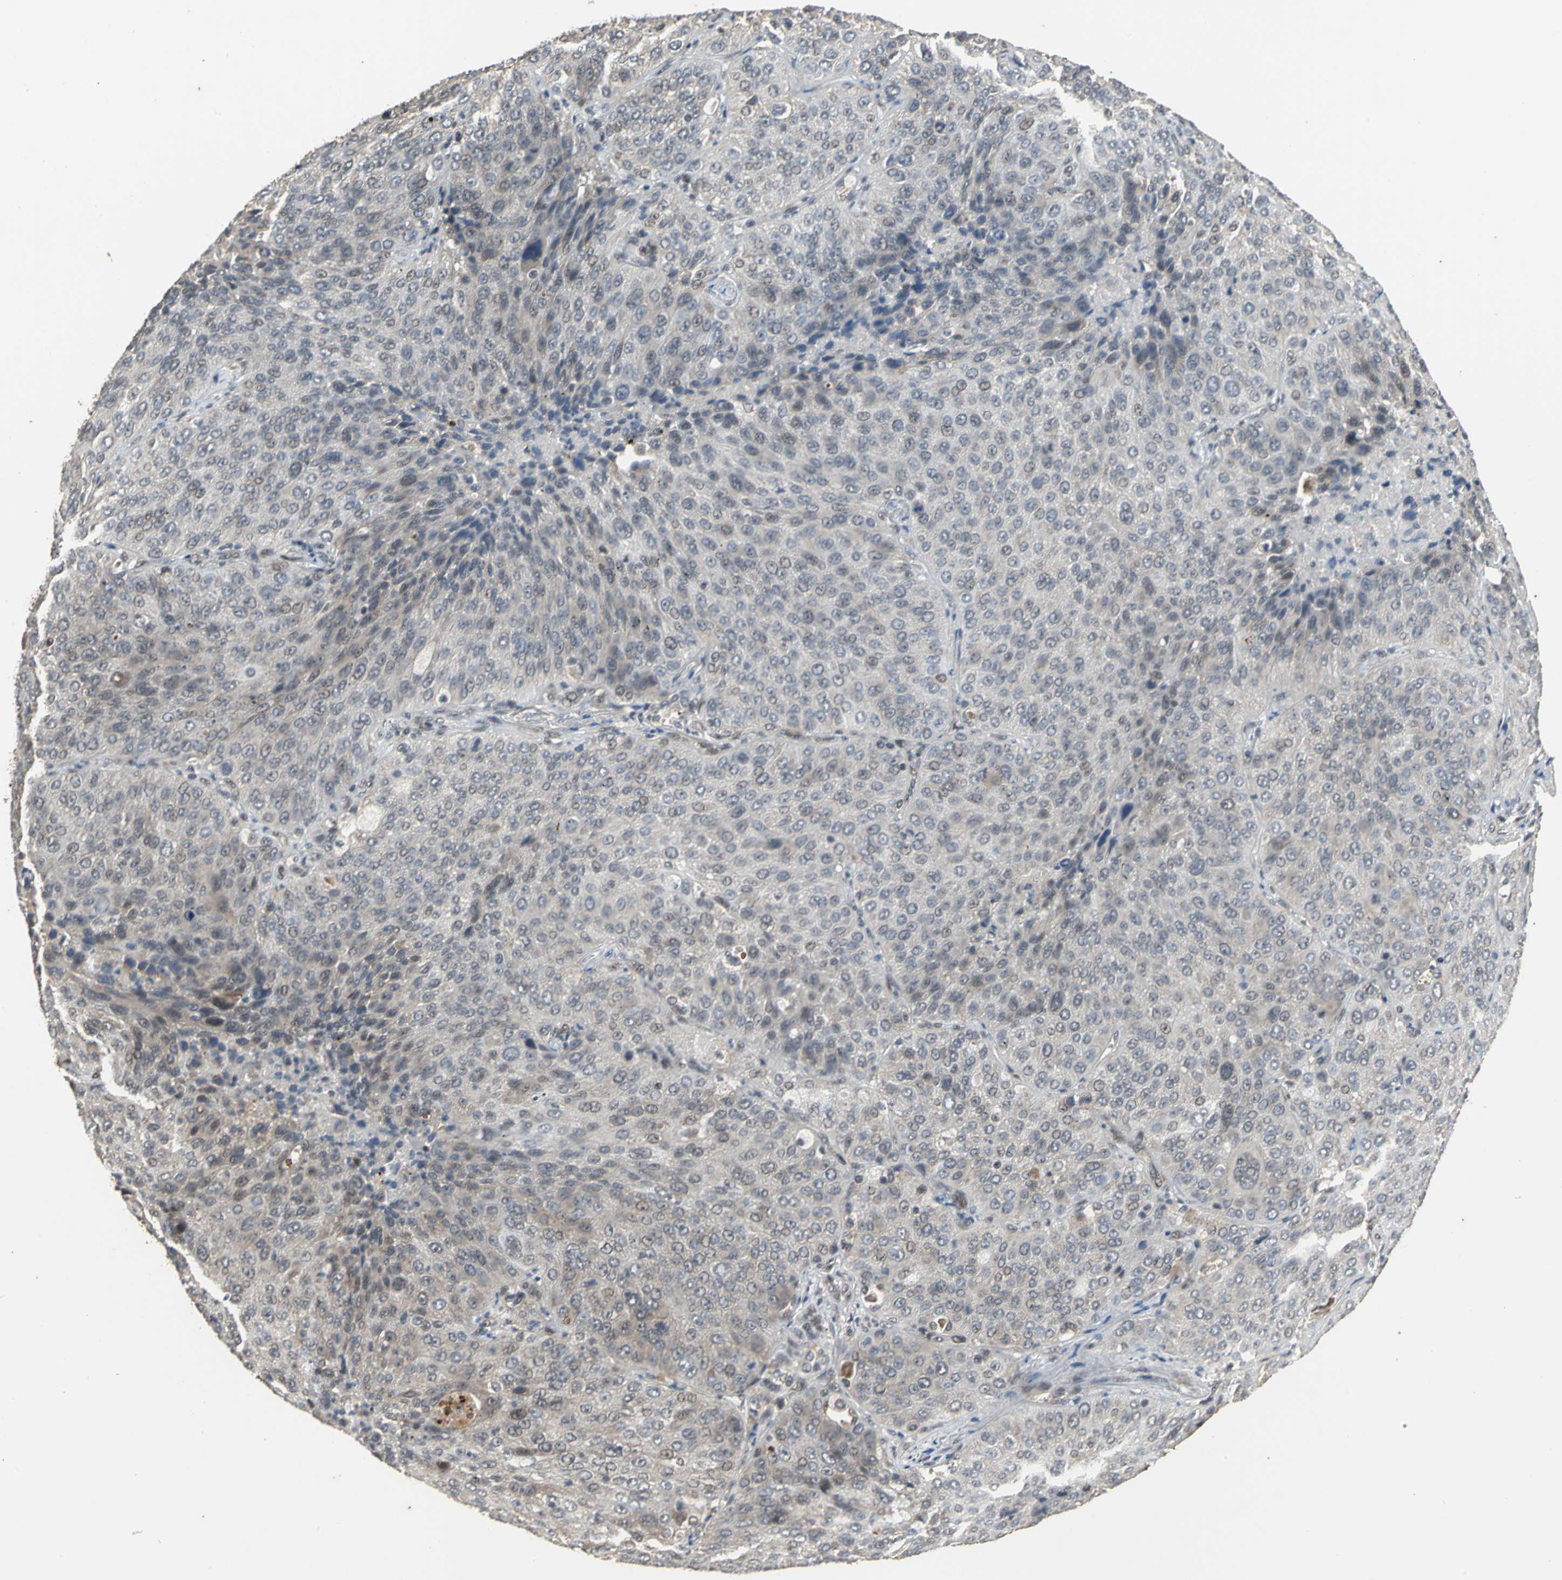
{"staining": {"intensity": "weak", "quantity": "25%-75%", "location": "cytoplasmic/membranous"}, "tissue": "lung cancer", "cell_type": "Tumor cells", "image_type": "cancer", "snomed": [{"axis": "morphology", "description": "Squamous cell carcinoma, NOS"}, {"axis": "topography", "description": "Lung"}], "caption": "Immunohistochemistry (IHC) (DAB) staining of lung cancer demonstrates weak cytoplasmic/membranous protein staining in approximately 25%-75% of tumor cells.", "gene": "NOTCH3", "patient": {"sex": "male", "age": 54}}